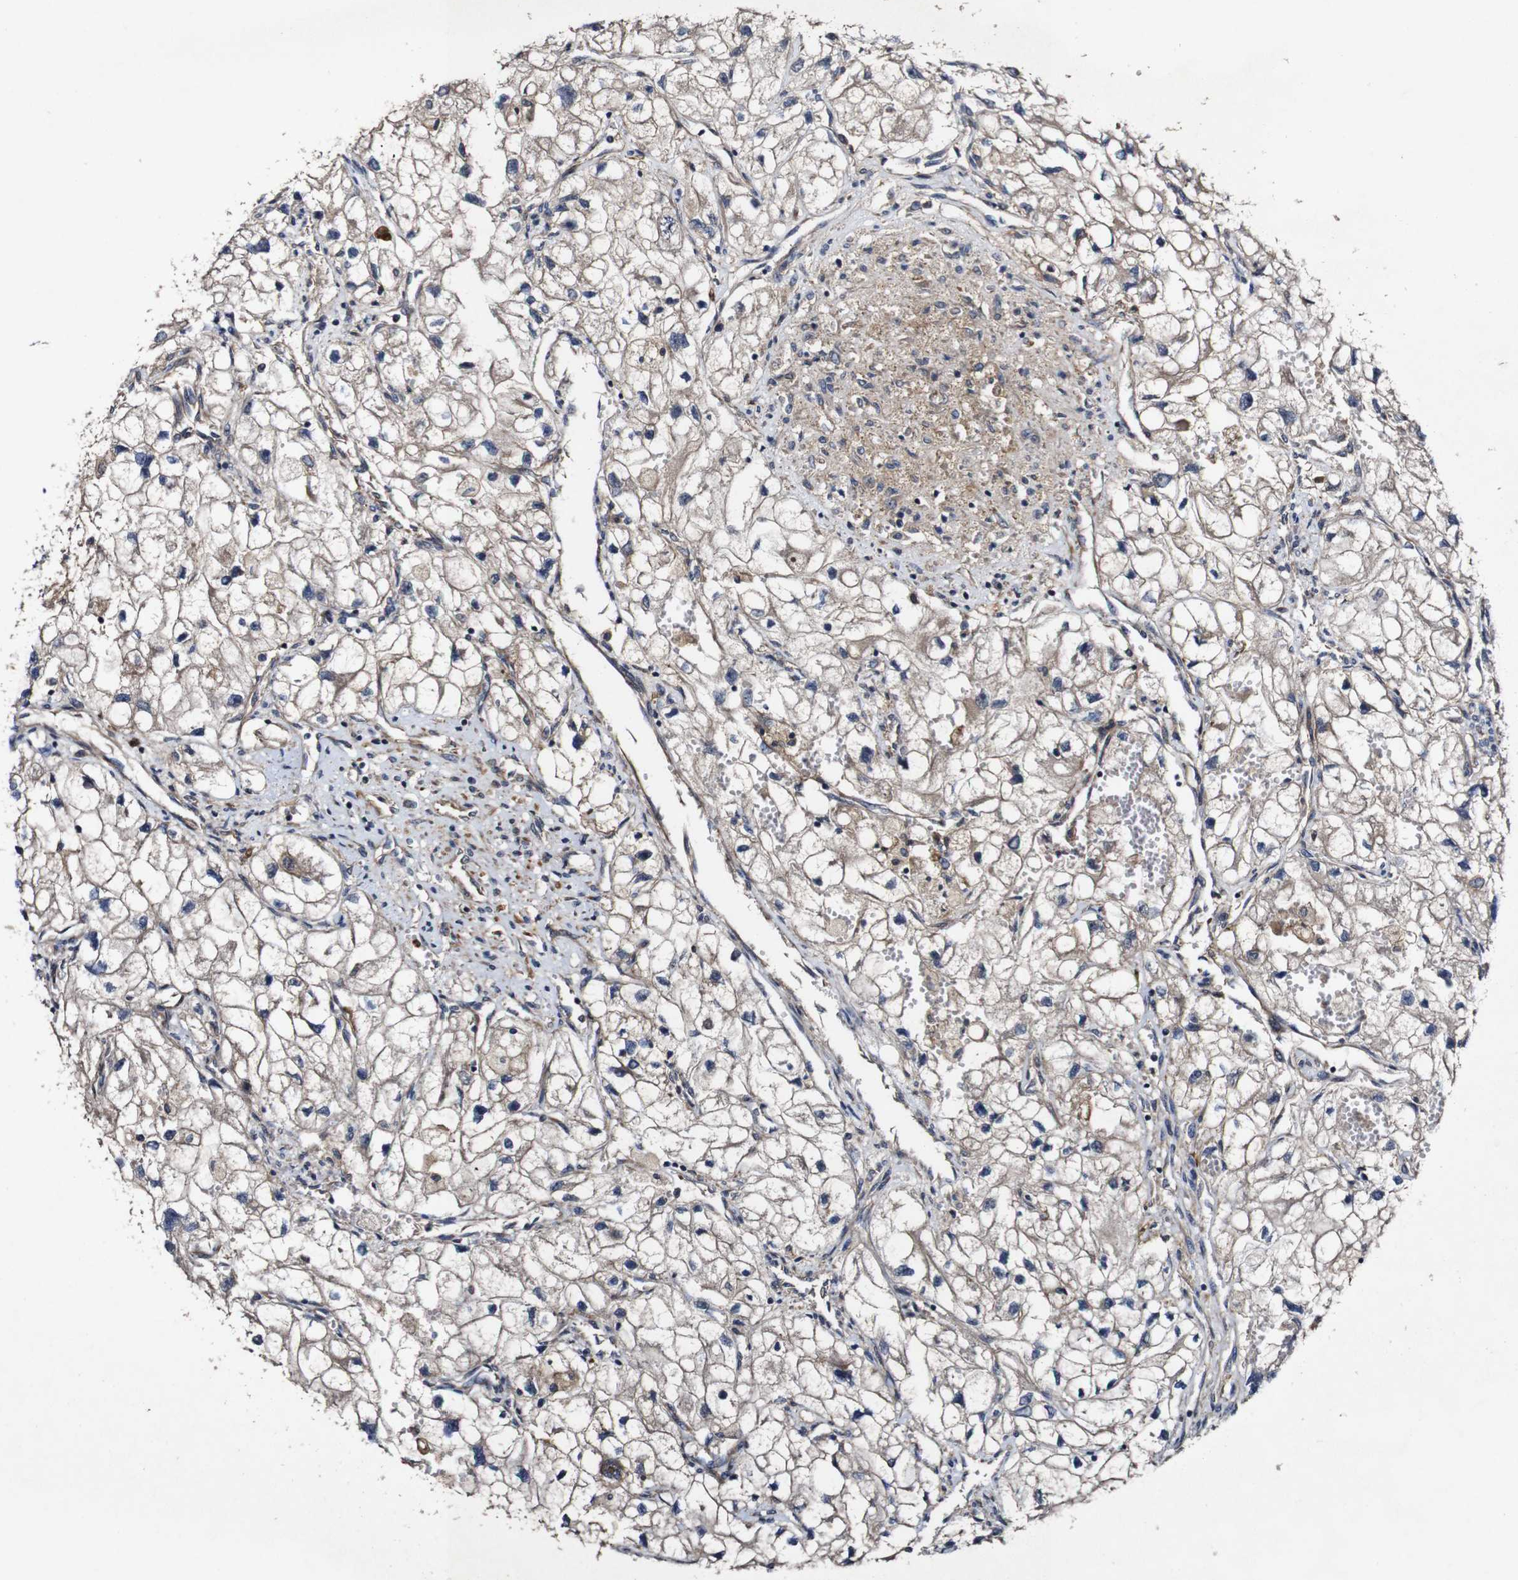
{"staining": {"intensity": "weak", "quantity": ">75%", "location": "cytoplasmic/membranous"}, "tissue": "renal cancer", "cell_type": "Tumor cells", "image_type": "cancer", "snomed": [{"axis": "morphology", "description": "Adenocarcinoma, NOS"}, {"axis": "topography", "description": "Kidney"}], "caption": "This is an image of immunohistochemistry staining of renal cancer (adenocarcinoma), which shows weak expression in the cytoplasmic/membranous of tumor cells.", "gene": "GSDME", "patient": {"sex": "female", "age": 70}}